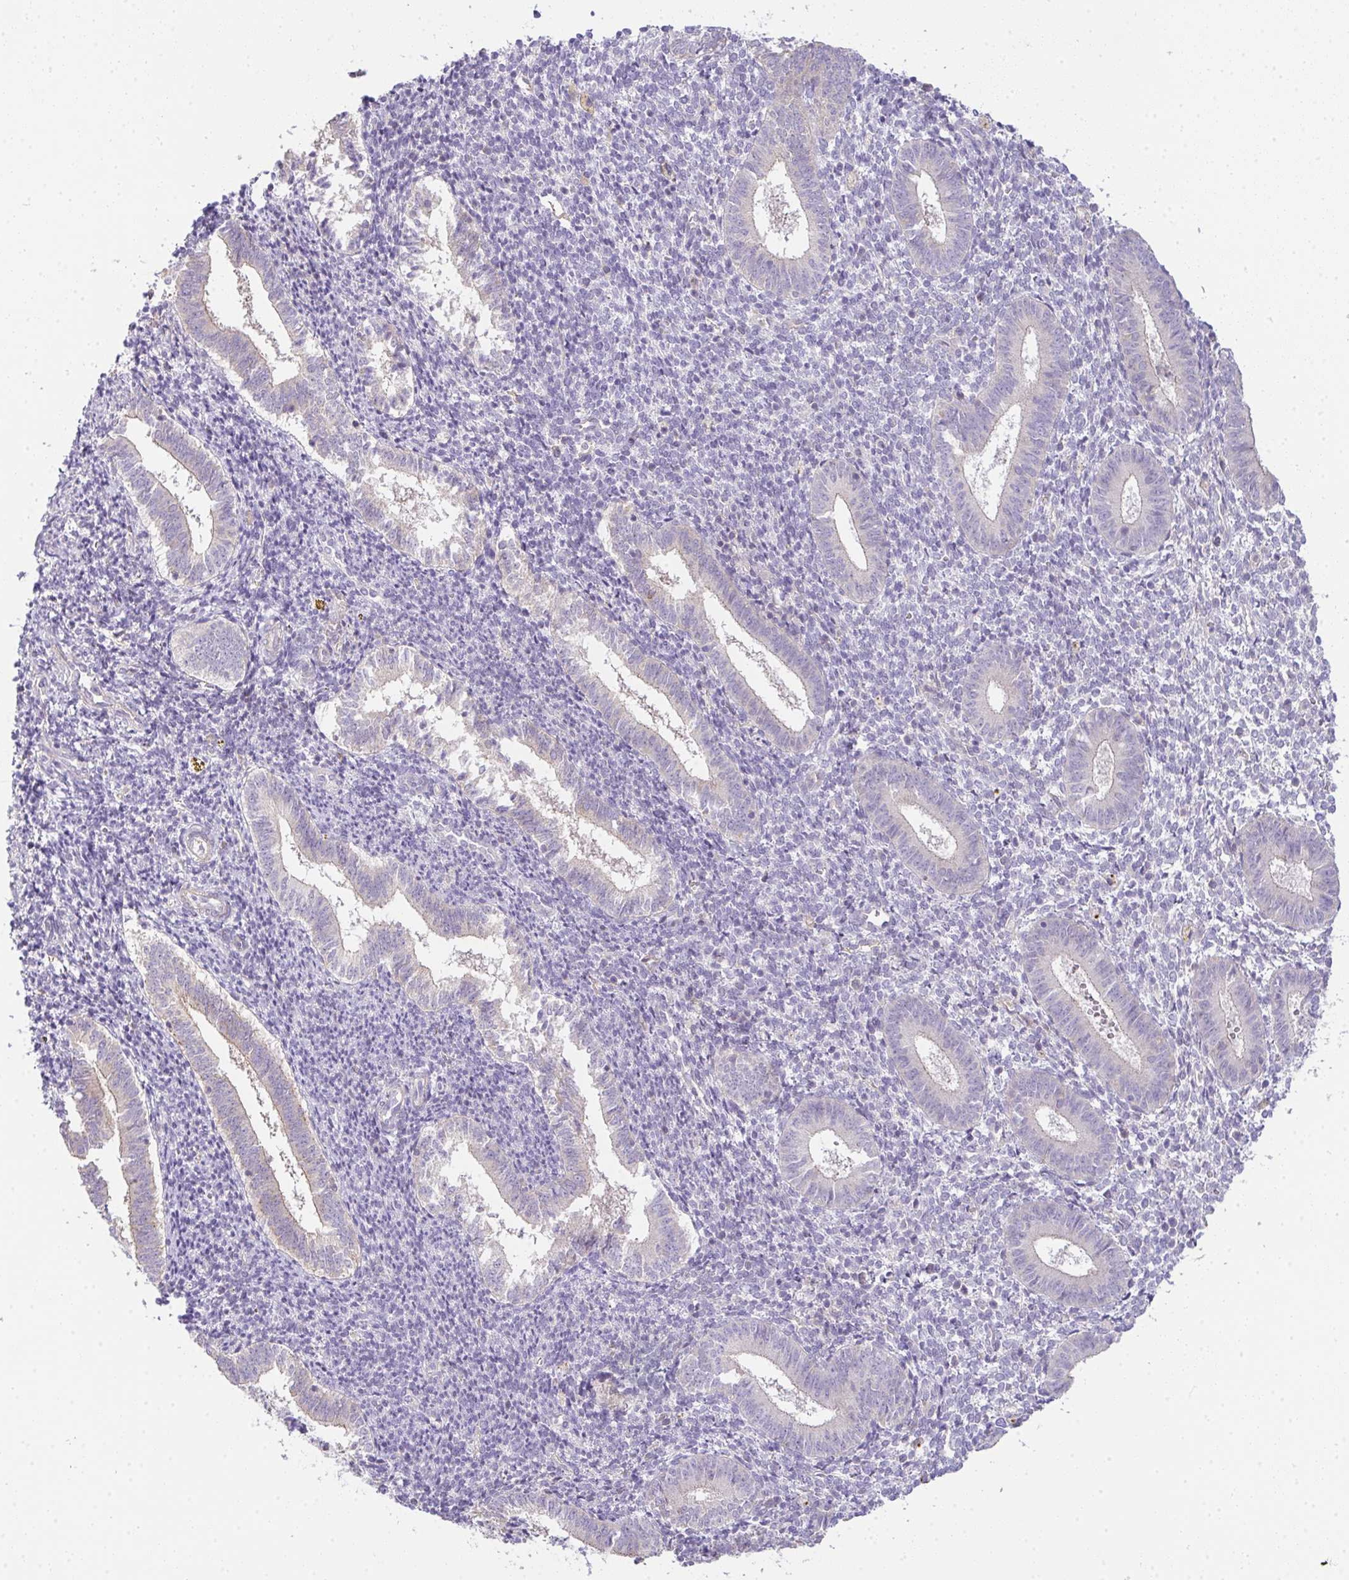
{"staining": {"intensity": "negative", "quantity": "none", "location": "none"}, "tissue": "endometrium", "cell_type": "Cells in endometrial stroma", "image_type": "normal", "snomed": [{"axis": "morphology", "description": "Normal tissue, NOS"}, {"axis": "topography", "description": "Endometrium"}], "caption": "Cells in endometrial stroma are negative for brown protein staining in normal endometrium. Brightfield microscopy of immunohistochemistry stained with DAB (brown) and hematoxylin (blue), captured at high magnification.", "gene": "FILIP1", "patient": {"sex": "female", "age": 25}}